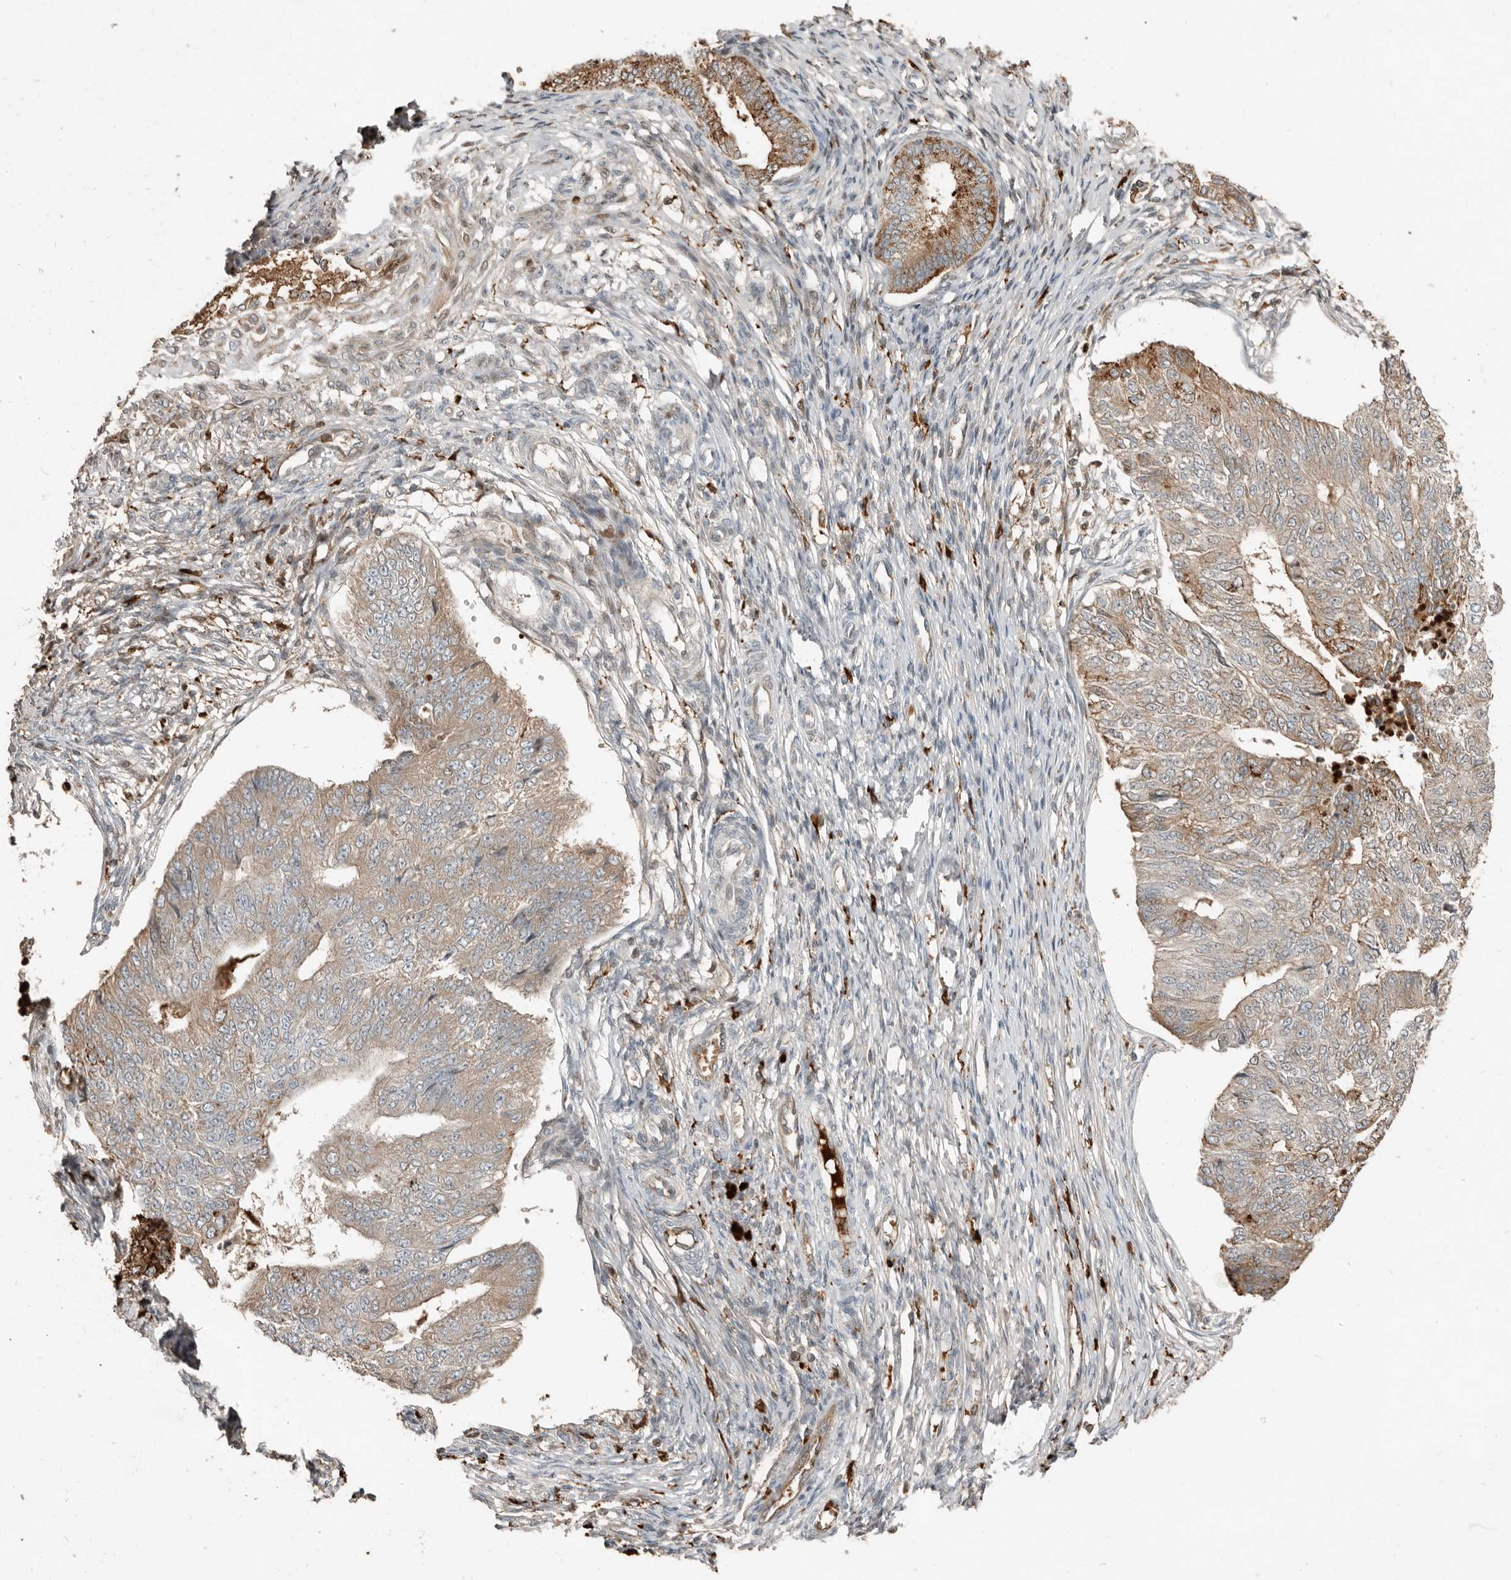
{"staining": {"intensity": "strong", "quantity": "25%-75%", "location": "cytoplasmic/membranous"}, "tissue": "endometrial cancer", "cell_type": "Tumor cells", "image_type": "cancer", "snomed": [{"axis": "morphology", "description": "Adenocarcinoma, NOS"}, {"axis": "topography", "description": "Endometrium"}], "caption": "Immunohistochemistry (IHC) histopathology image of human endometrial cancer (adenocarcinoma) stained for a protein (brown), which displays high levels of strong cytoplasmic/membranous positivity in approximately 25%-75% of tumor cells.", "gene": "KLHL38", "patient": {"sex": "female", "age": 32}}